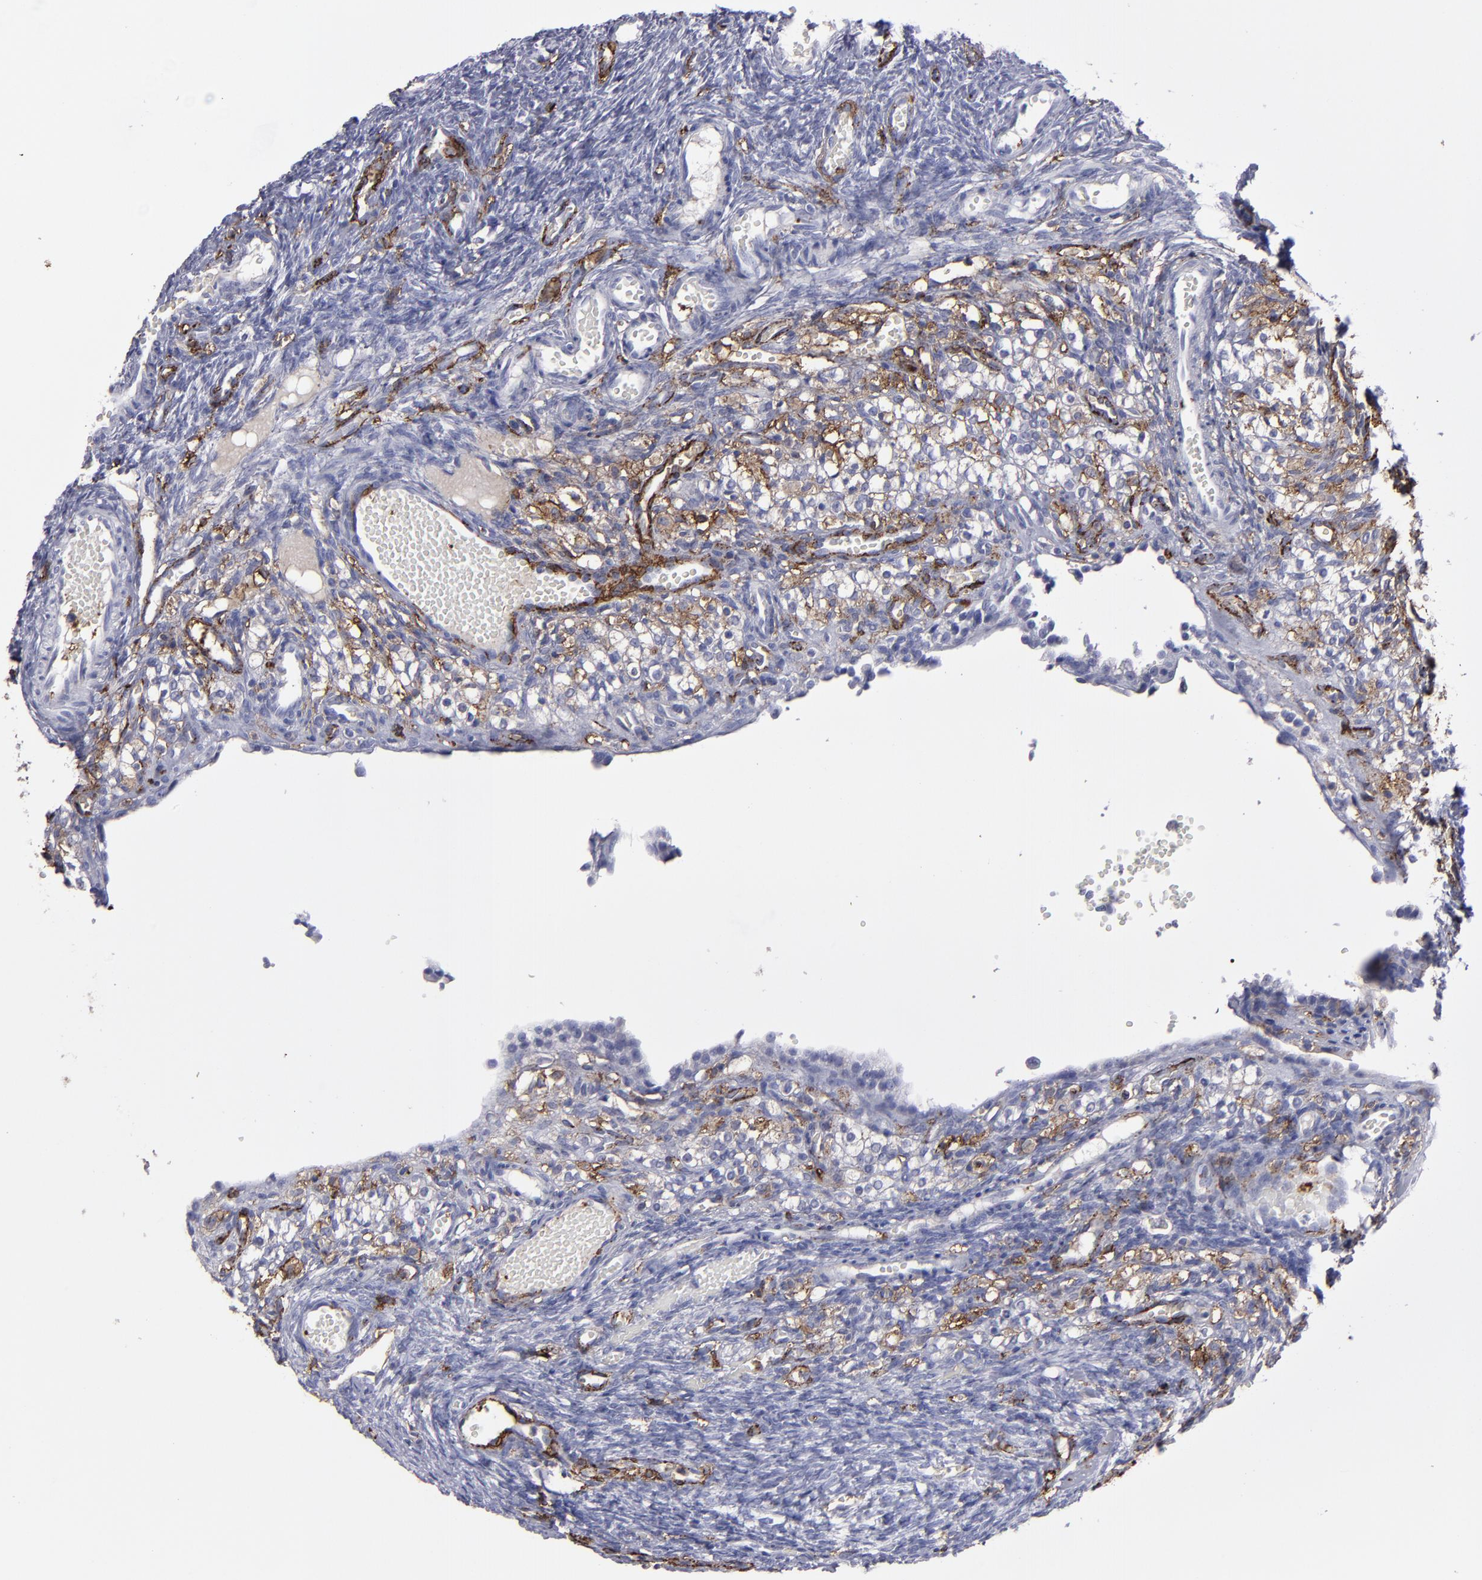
{"staining": {"intensity": "negative", "quantity": "none", "location": "none"}, "tissue": "ovary", "cell_type": "Follicle cells", "image_type": "normal", "snomed": [{"axis": "morphology", "description": "Normal tissue, NOS"}, {"axis": "topography", "description": "Ovary"}], "caption": "High magnification brightfield microscopy of benign ovary stained with DAB (brown) and counterstained with hematoxylin (blue): follicle cells show no significant staining.", "gene": "CD36", "patient": {"sex": "female", "age": 35}}